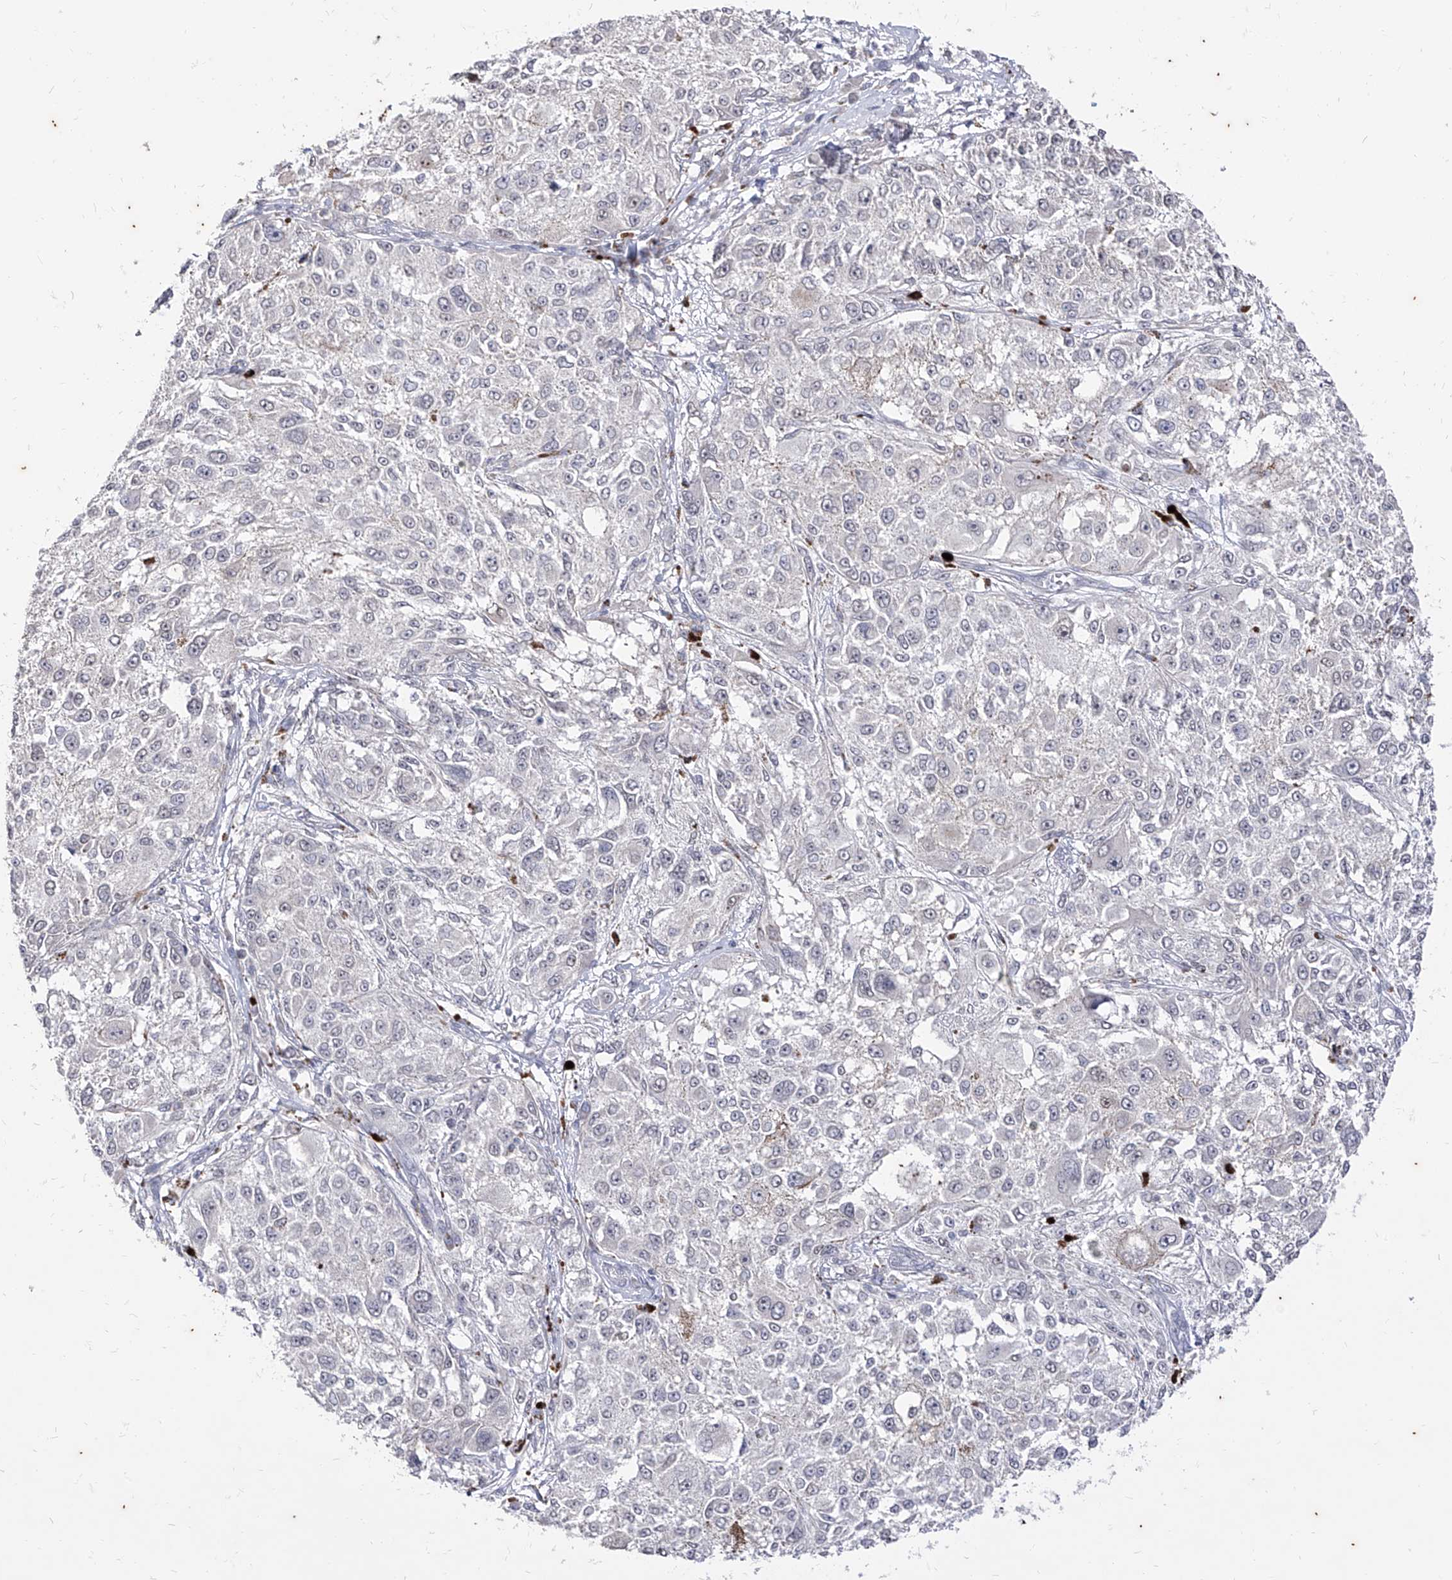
{"staining": {"intensity": "negative", "quantity": "none", "location": "none"}, "tissue": "melanoma", "cell_type": "Tumor cells", "image_type": "cancer", "snomed": [{"axis": "morphology", "description": "Necrosis, NOS"}, {"axis": "morphology", "description": "Malignant melanoma, NOS"}, {"axis": "topography", "description": "Skin"}], "caption": "The histopathology image demonstrates no significant expression in tumor cells of malignant melanoma.", "gene": "PHF20L1", "patient": {"sex": "female", "age": 87}}